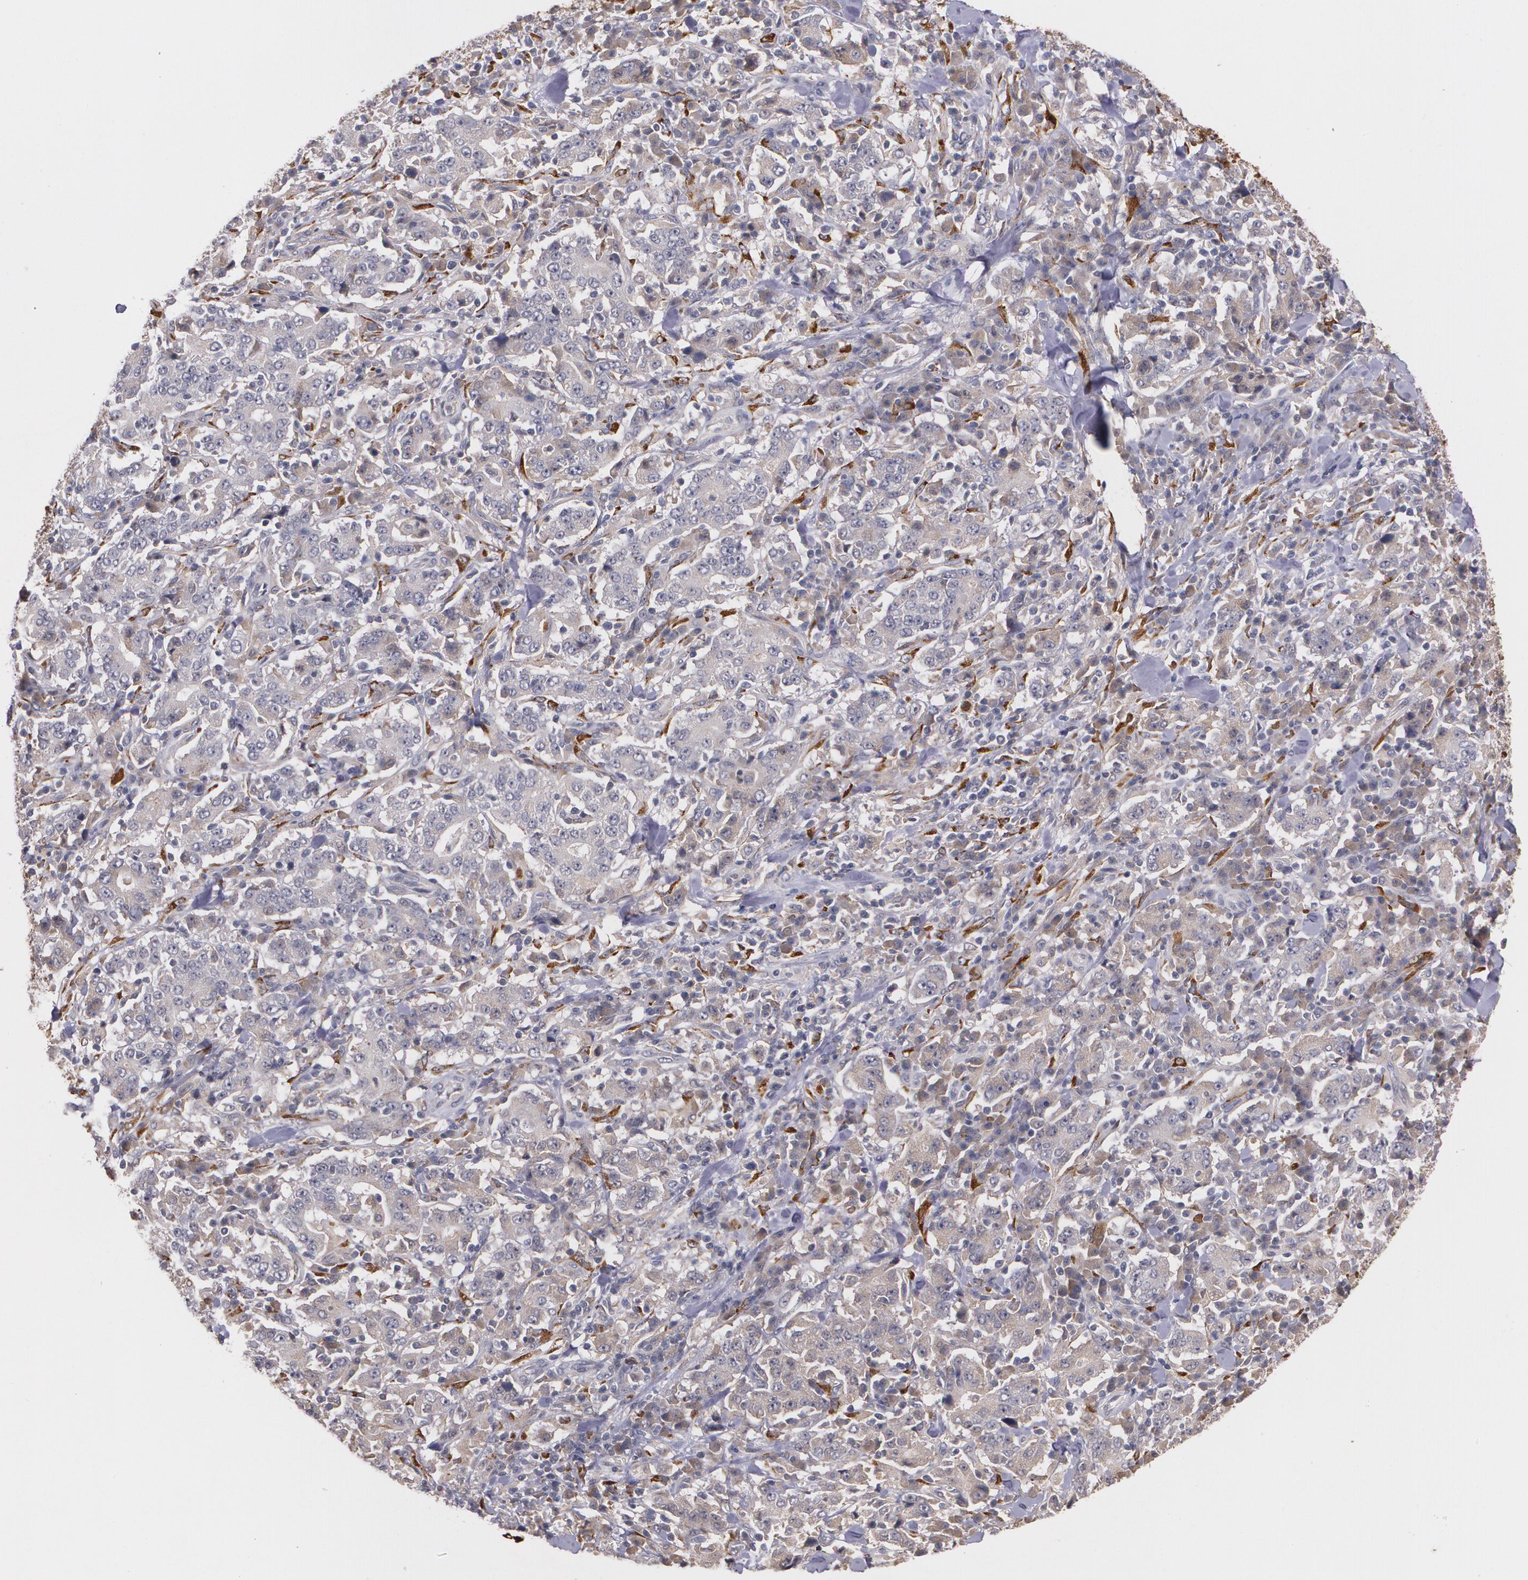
{"staining": {"intensity": "weak", "quantity": "25%-75%", "location": "cytoplasmic/membranous"}, "tissue": "stomach cancer", "cell_type": "Tumor cells", "image_type": "cancer", "snomed": [{"axis": "morphology", "description": "Normal tissue, NOS"}, {"axis": "morphology", "description": "Adenocarcinoma, NOS"}, {"axis": "topography", "description": "Stomach, upper"}, {"axis": "topography", "description": "Stomach"}], "caption": "Human stomach cancer stained with a protein marker reveals weak staining in tumor cells.", "gene": "IFNGR2", "patient": {"sex": "male", "age": 59}}